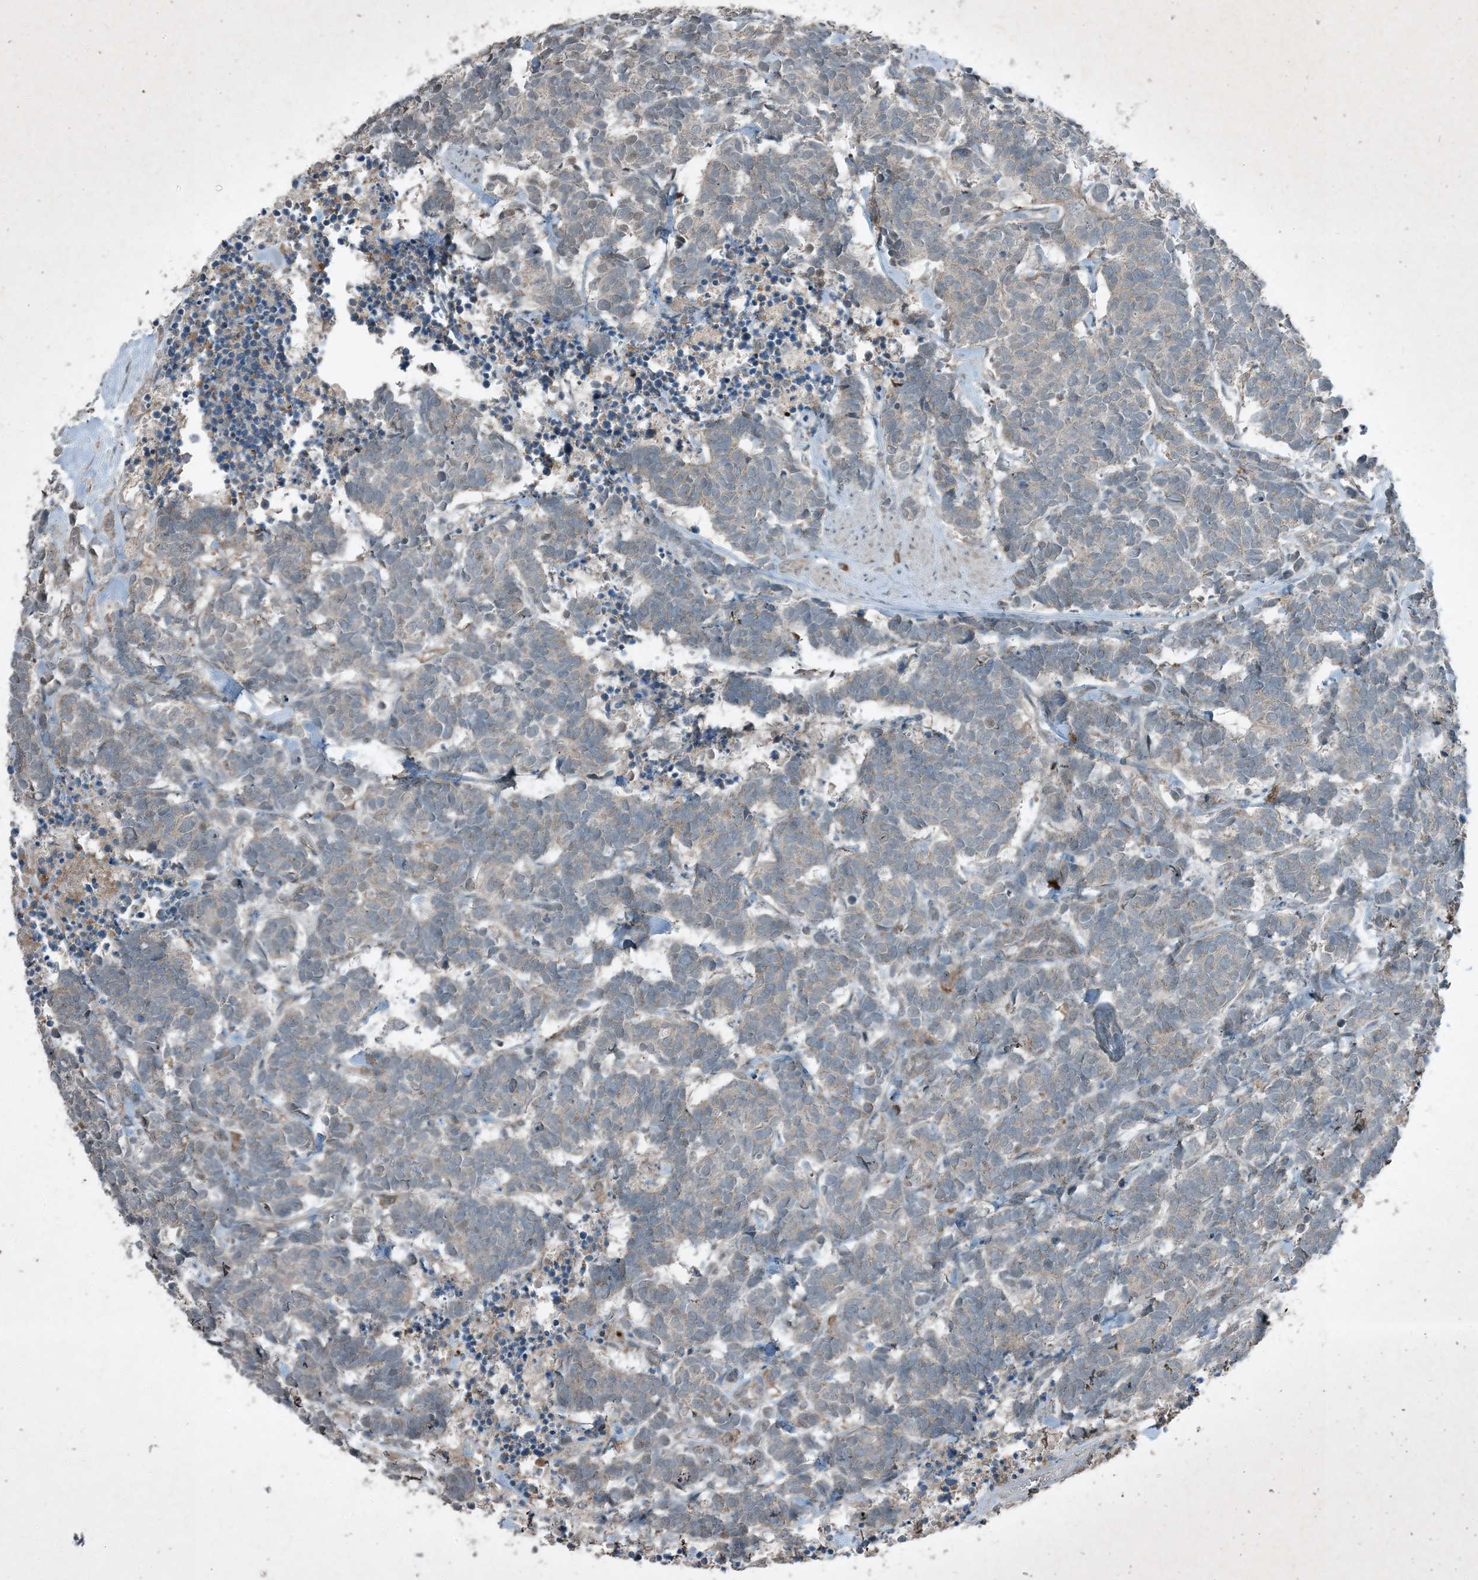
{"staining": {"intensity": "negative", "quantity": "none", "location": "none"}, "tissue": "carcinoid", "cell_type": "Tumor cells", "image_type": "cancer", "snomed": [{"axis": "morphology", "description": "Carcinoma, NOS"}, {"axis": "morphology", "description": "Carcinoid, malignant, NOS"}, {"axis": "topography", "description": "Urinary bladder"}], "caption": "Tumor cells are negative for protein expression in human carcinoma.", "gene": "MDN1", "patient": {"sex": "male", "age": 57}}